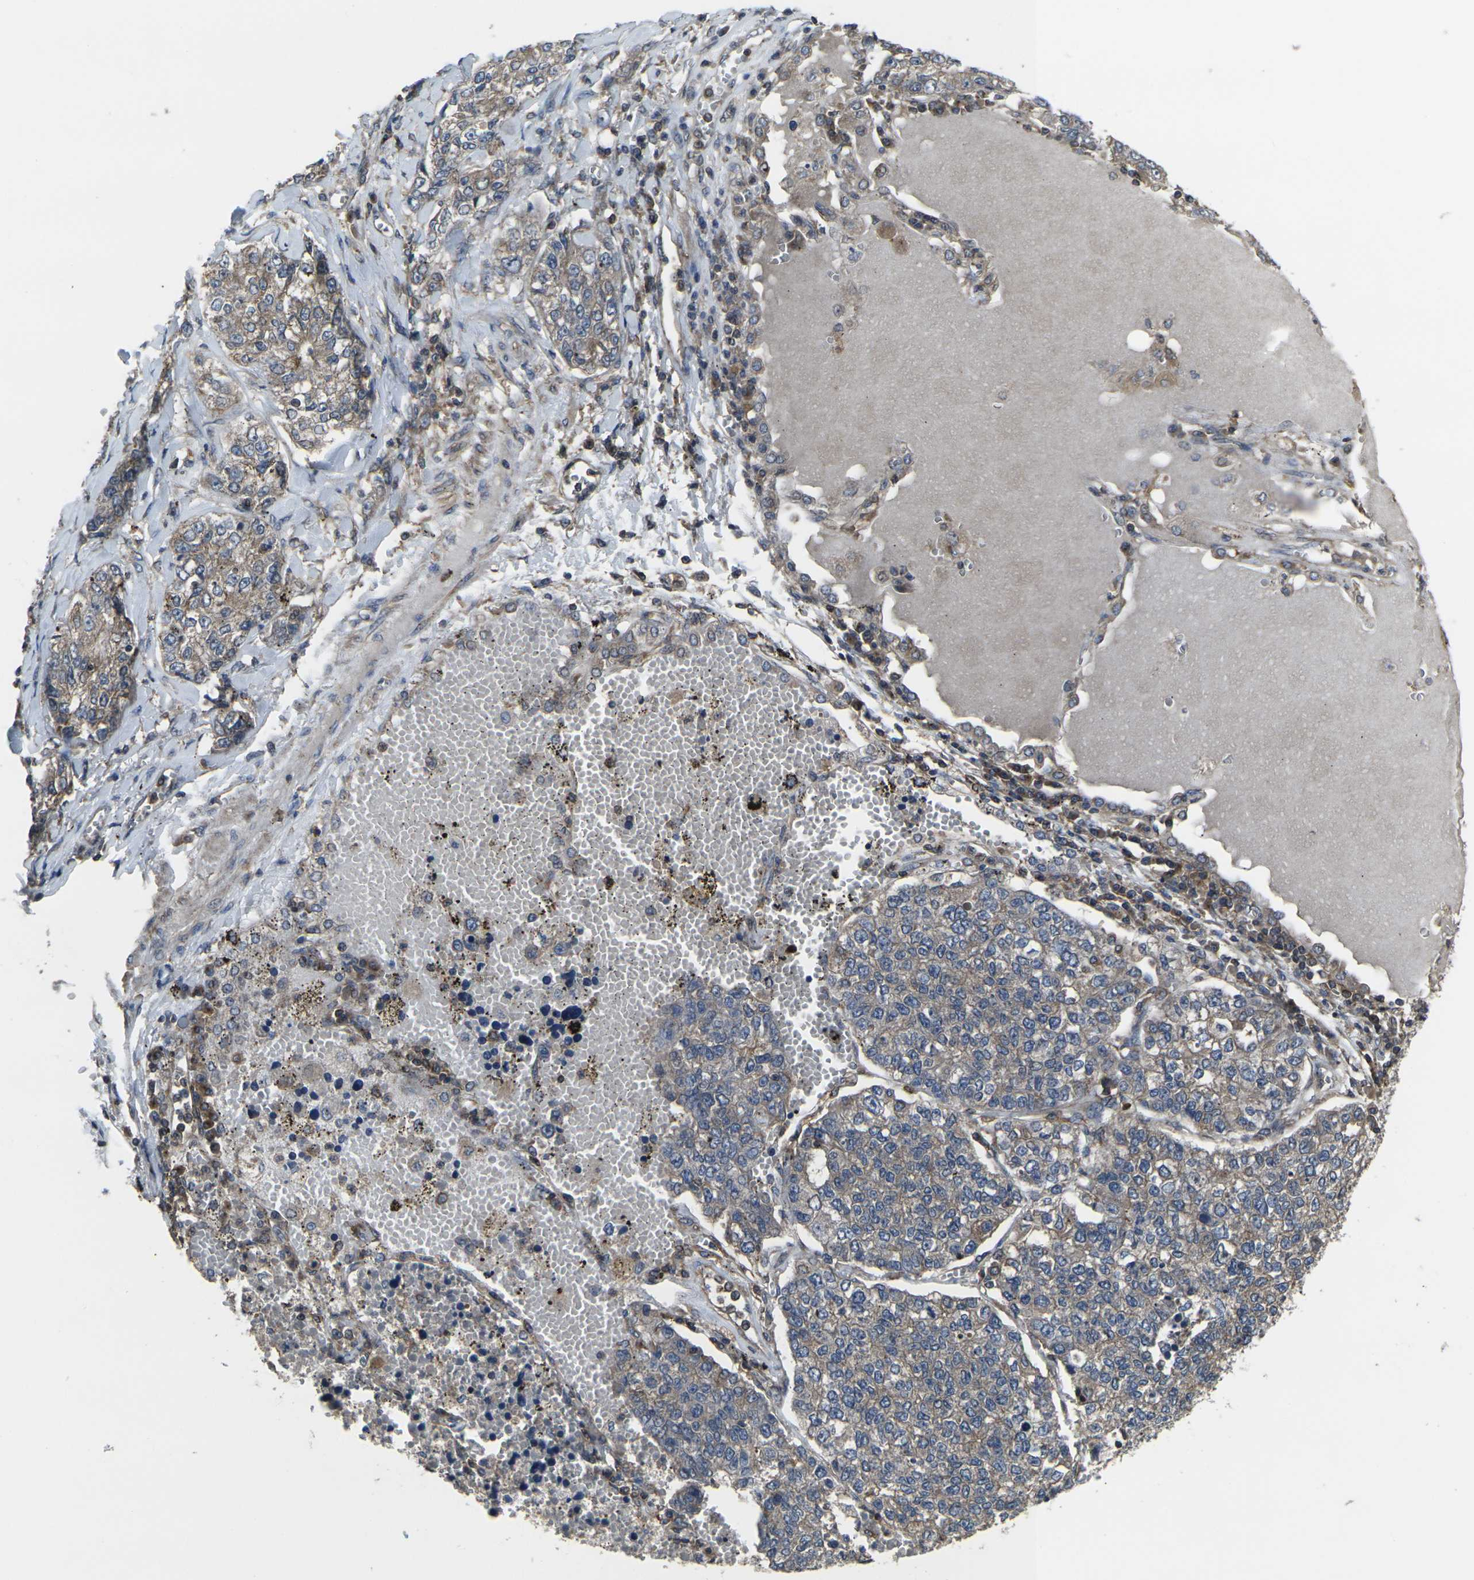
{"staining": {"intensity": "weak", "quantity": ">75%", "location": "cytoplasmic/membranous"}, "tissue": "lung cancer", "cell_type": "Tumor cells", "image_type": "cancer", "snomed": [{"axis": "morphology", "description": "Adenocarcinoma, NOS"}, {"axis": "topography", "description": "Lung"}], "caption": "Protein staining of lung adenocarcinoma tissue reveals weak cytoplasmic/membranous positivity in about >75% of tumor cells.", "gene": "PRKACB", "patient": {"sex": "male", "age": 49}}